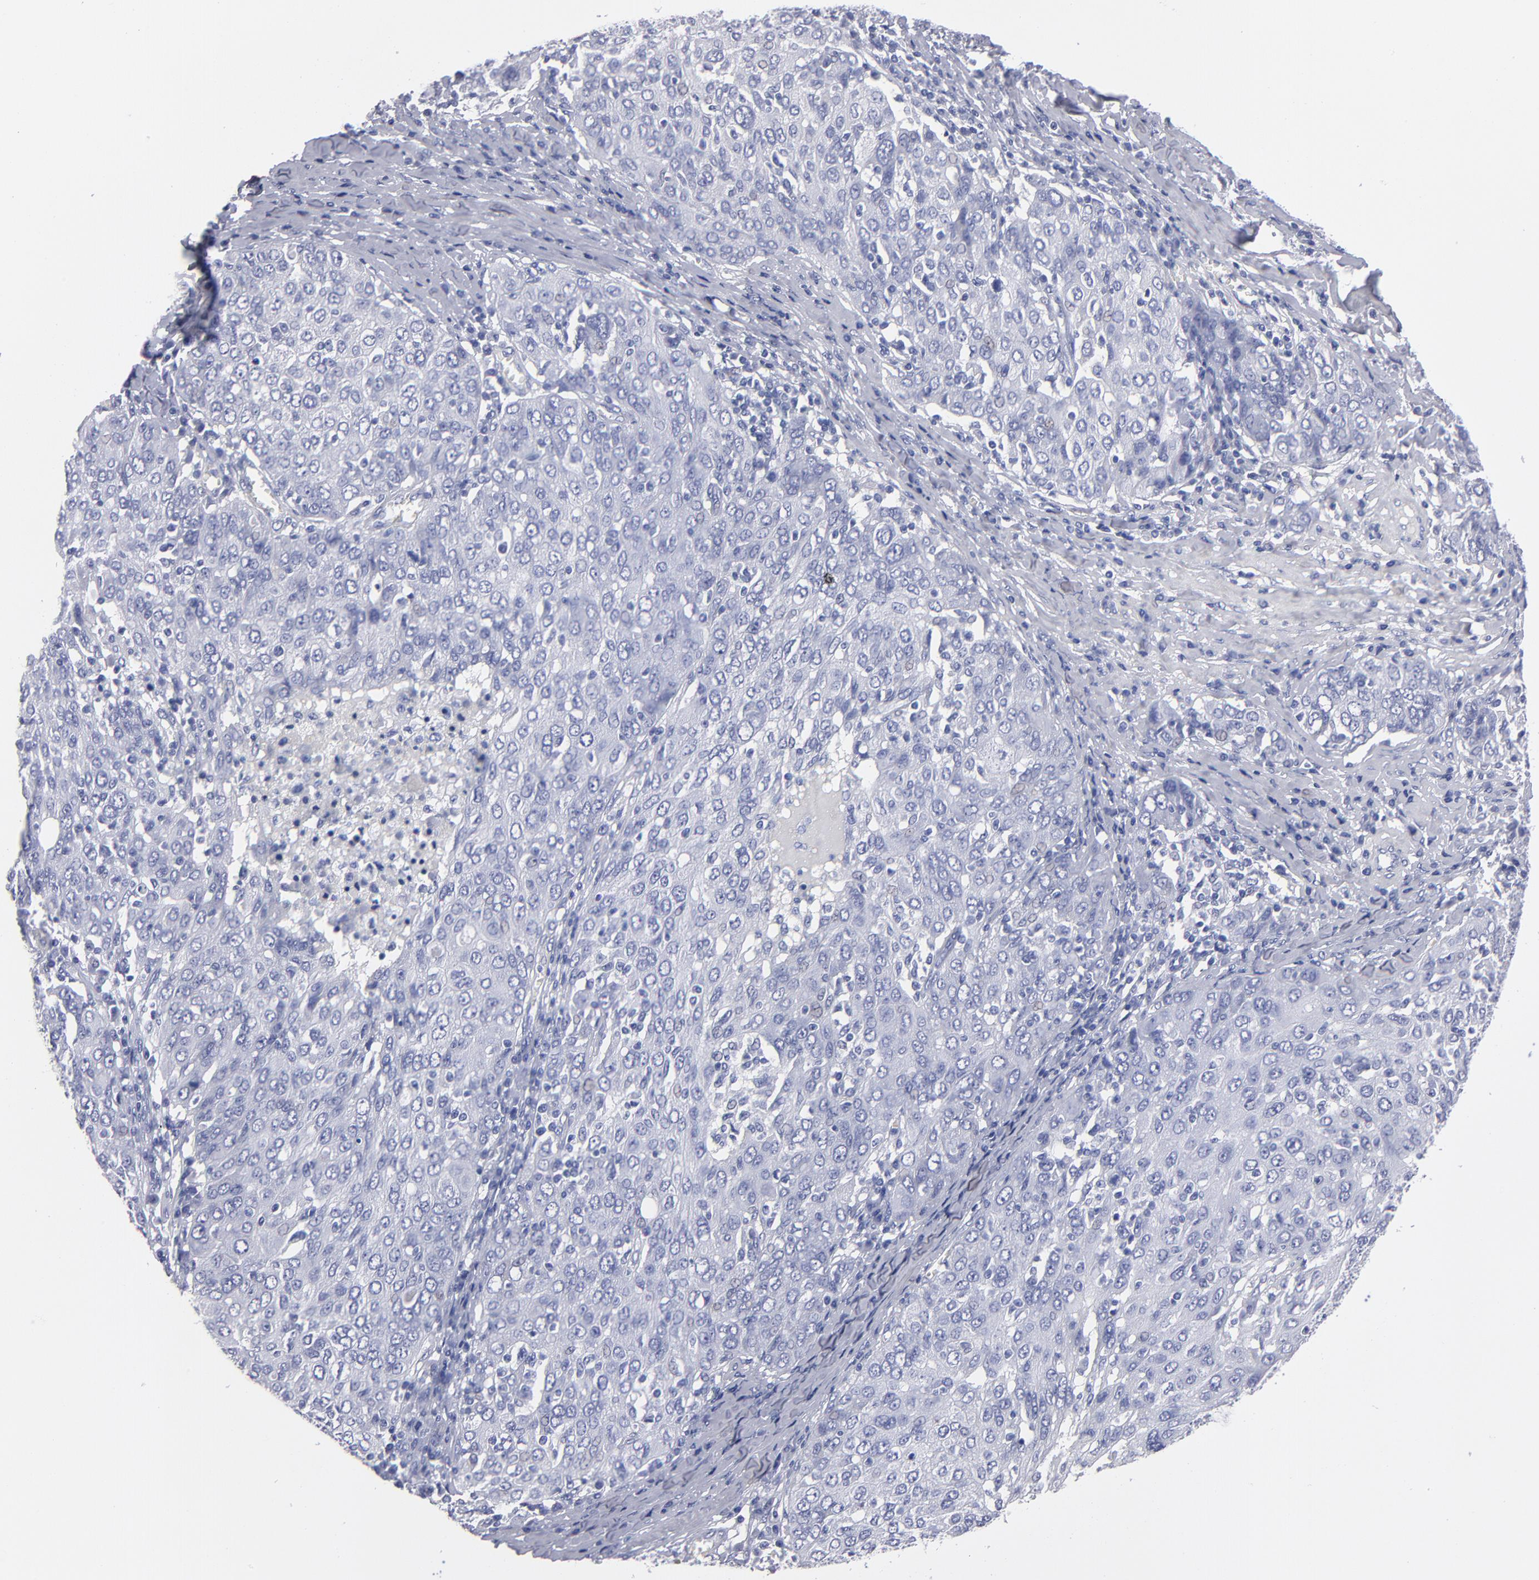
{"staining": {"intensity": "negative", "quantity": "none", "location": "none"}, "tissue": "ovarian cancer", "cell_type": "Tumor cells", "image_type": "cancer", "snomed": [{"axis": "morphology", "description": "Carcinoma, endometroid"}, {"axis": "topography", "description": "Ovary"}], "caption": "The immunohistochemistry (IHC) micrograph has no significant expression in tumor cells of ovarian cancer (endometroid carcinoma) tissue.", "gene": "FABP4", "patient": {"sex": "female", "age": 50}}